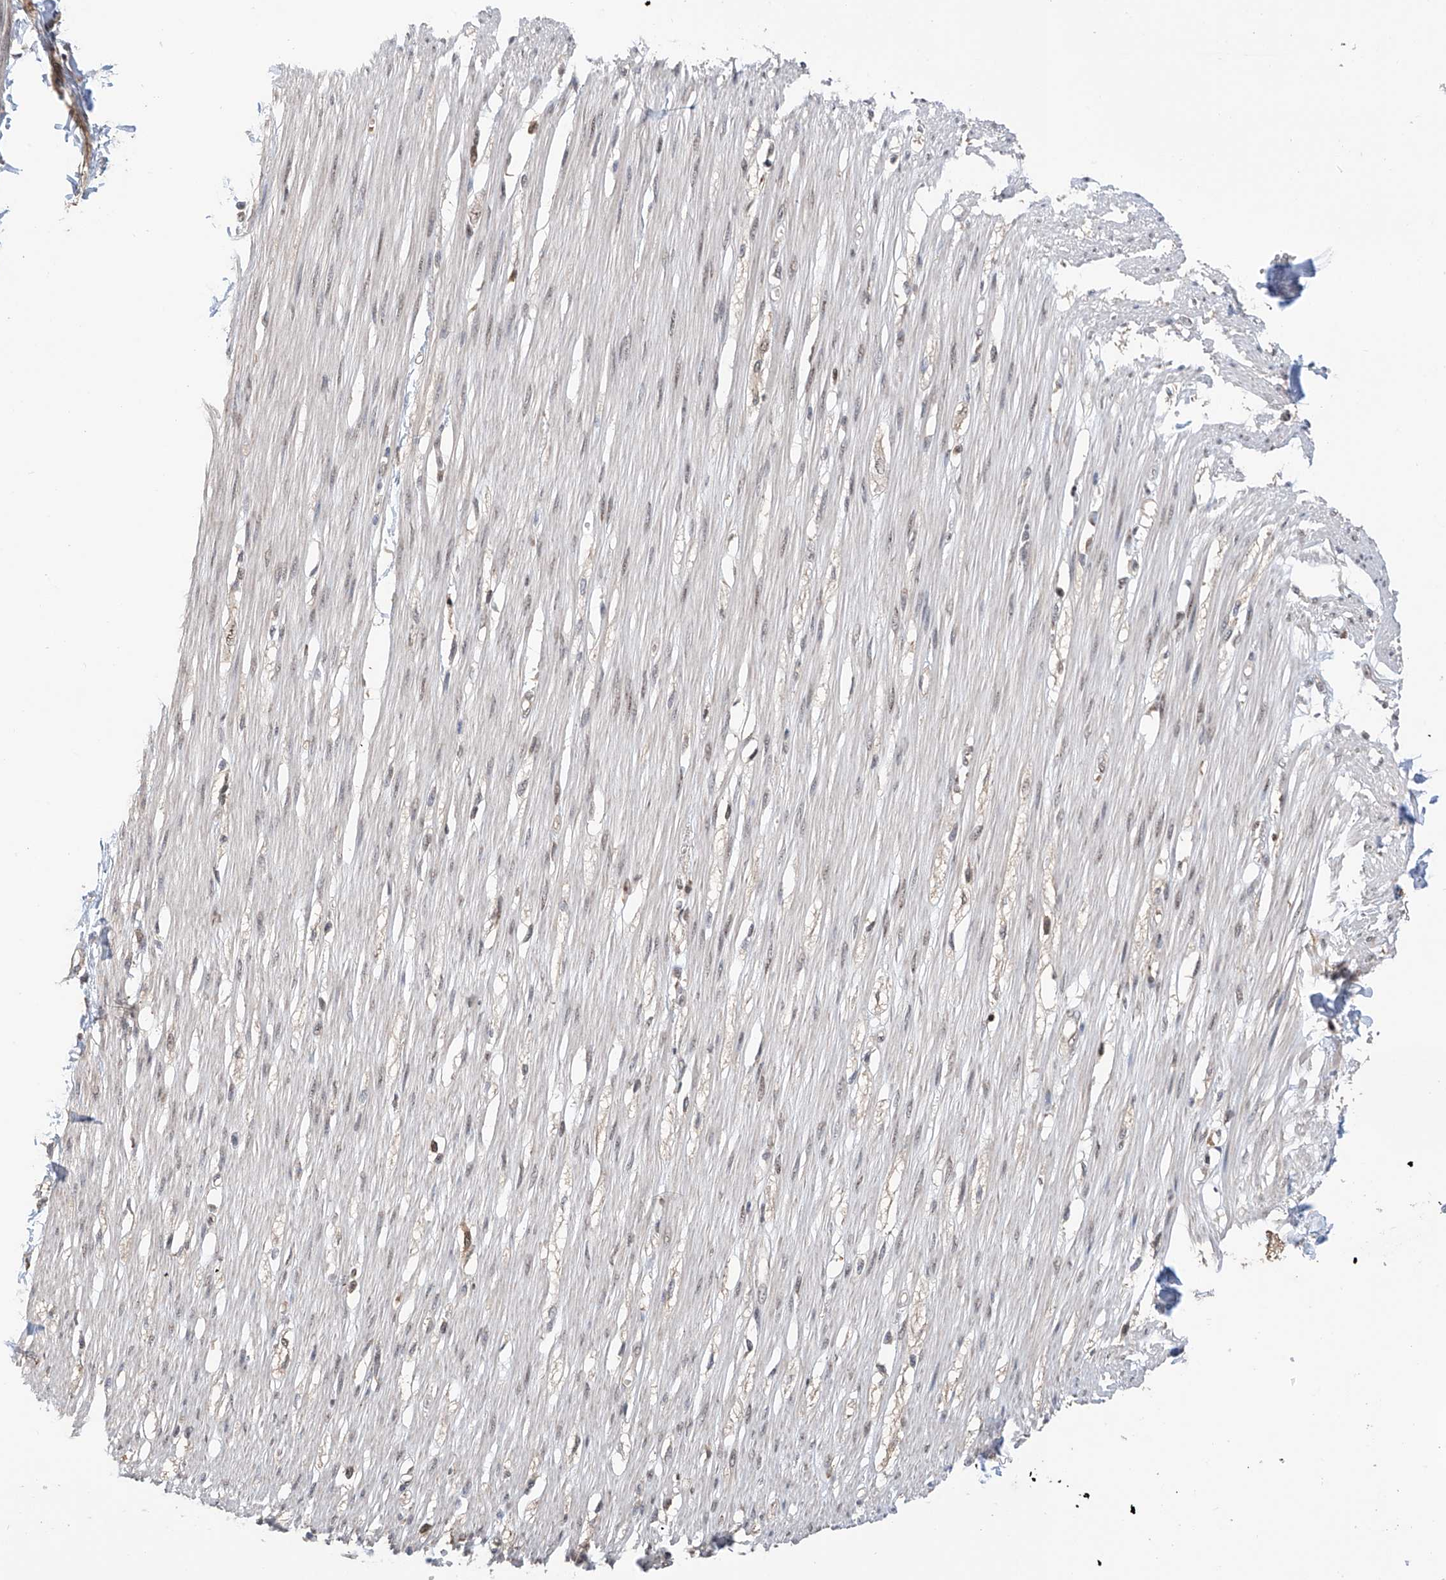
{"staining": {"intensity": "negative", "quantity": "none", "location": "none"}, "tissue": "smooth muscle", "cell_type": "Smooth muscle cells", "image_type": "normal", "snomed": [{"axis": "morphology", "description": "Normal tissue, NOS"}, {"axis": "morphology", "description": "Adenocarcinoma, NOS"}, {"axis": "topography", "description": "Colon"}, {"axis": "topography", "description": "Peripheral nerve tissue"}], "caption": "Image shows no protein staining in smooth muscle cells of normal smooth muscle. (DAB immunohistochemistry, high magnification).", "gene": "C1orf131", "patient": {"sex": "male", "age": 14}}